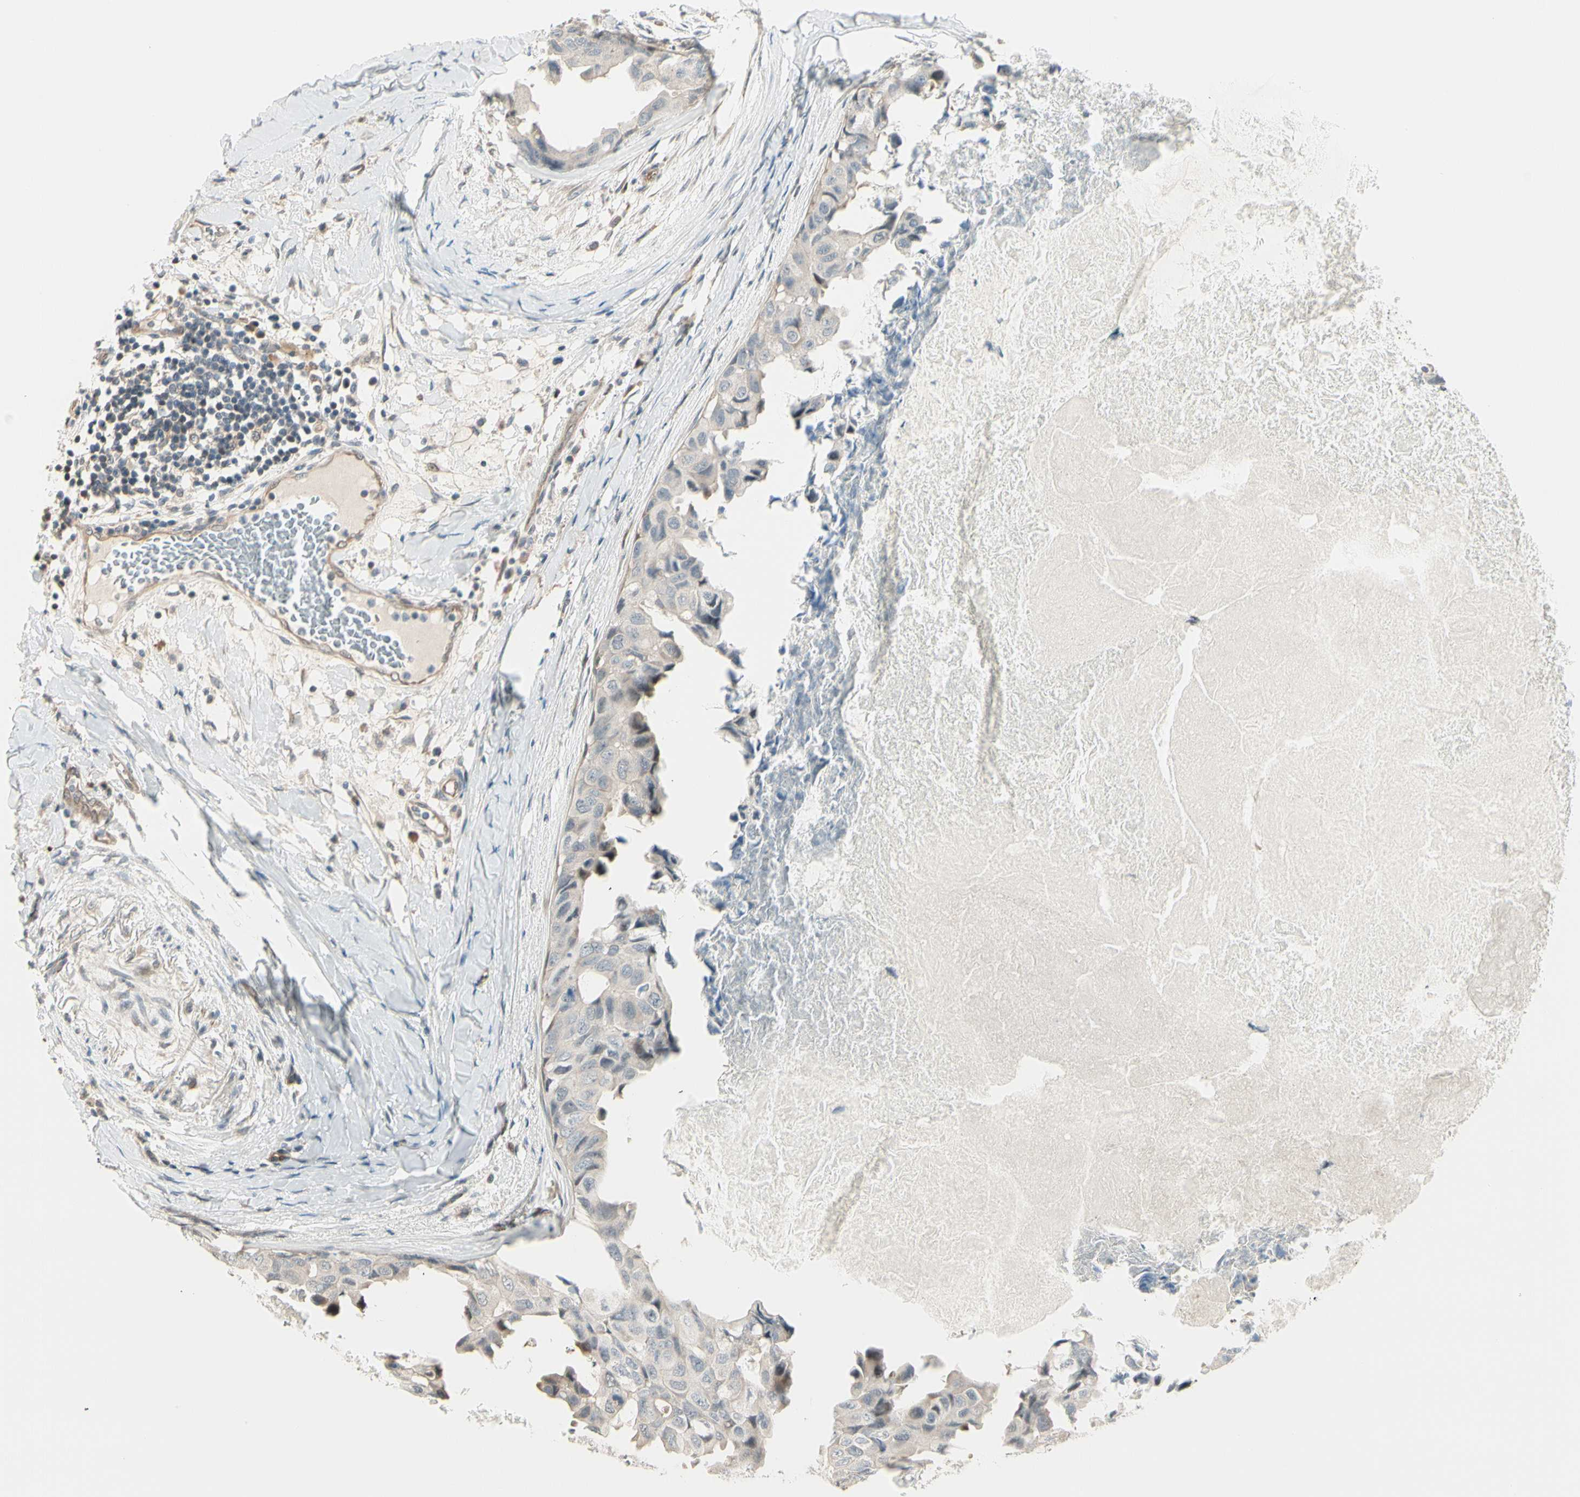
{"staining": {"intensity": "weak", "quantity": "<25%", "location": "cytoplasmic/membranous"}, "tissue": "breast cancer", "cell_type": "Tumor cells", "image_type": "cancer", "snomed": [{"axis": "morphology", "description": "Duct carcinoma"}, {"axis": "topography", "description": "Breast"}], "caption": "IHC image of human breast infiltrating ductal carcinoma stained for a protein (brown), which shows no positivity in tumor cells. (DAB (3,3'-diaminobenzidine) immunohistochemistry with hematoxylin counter stain).", "gene": "SVBP", "patient": {"sex": "female", "age": 40}}